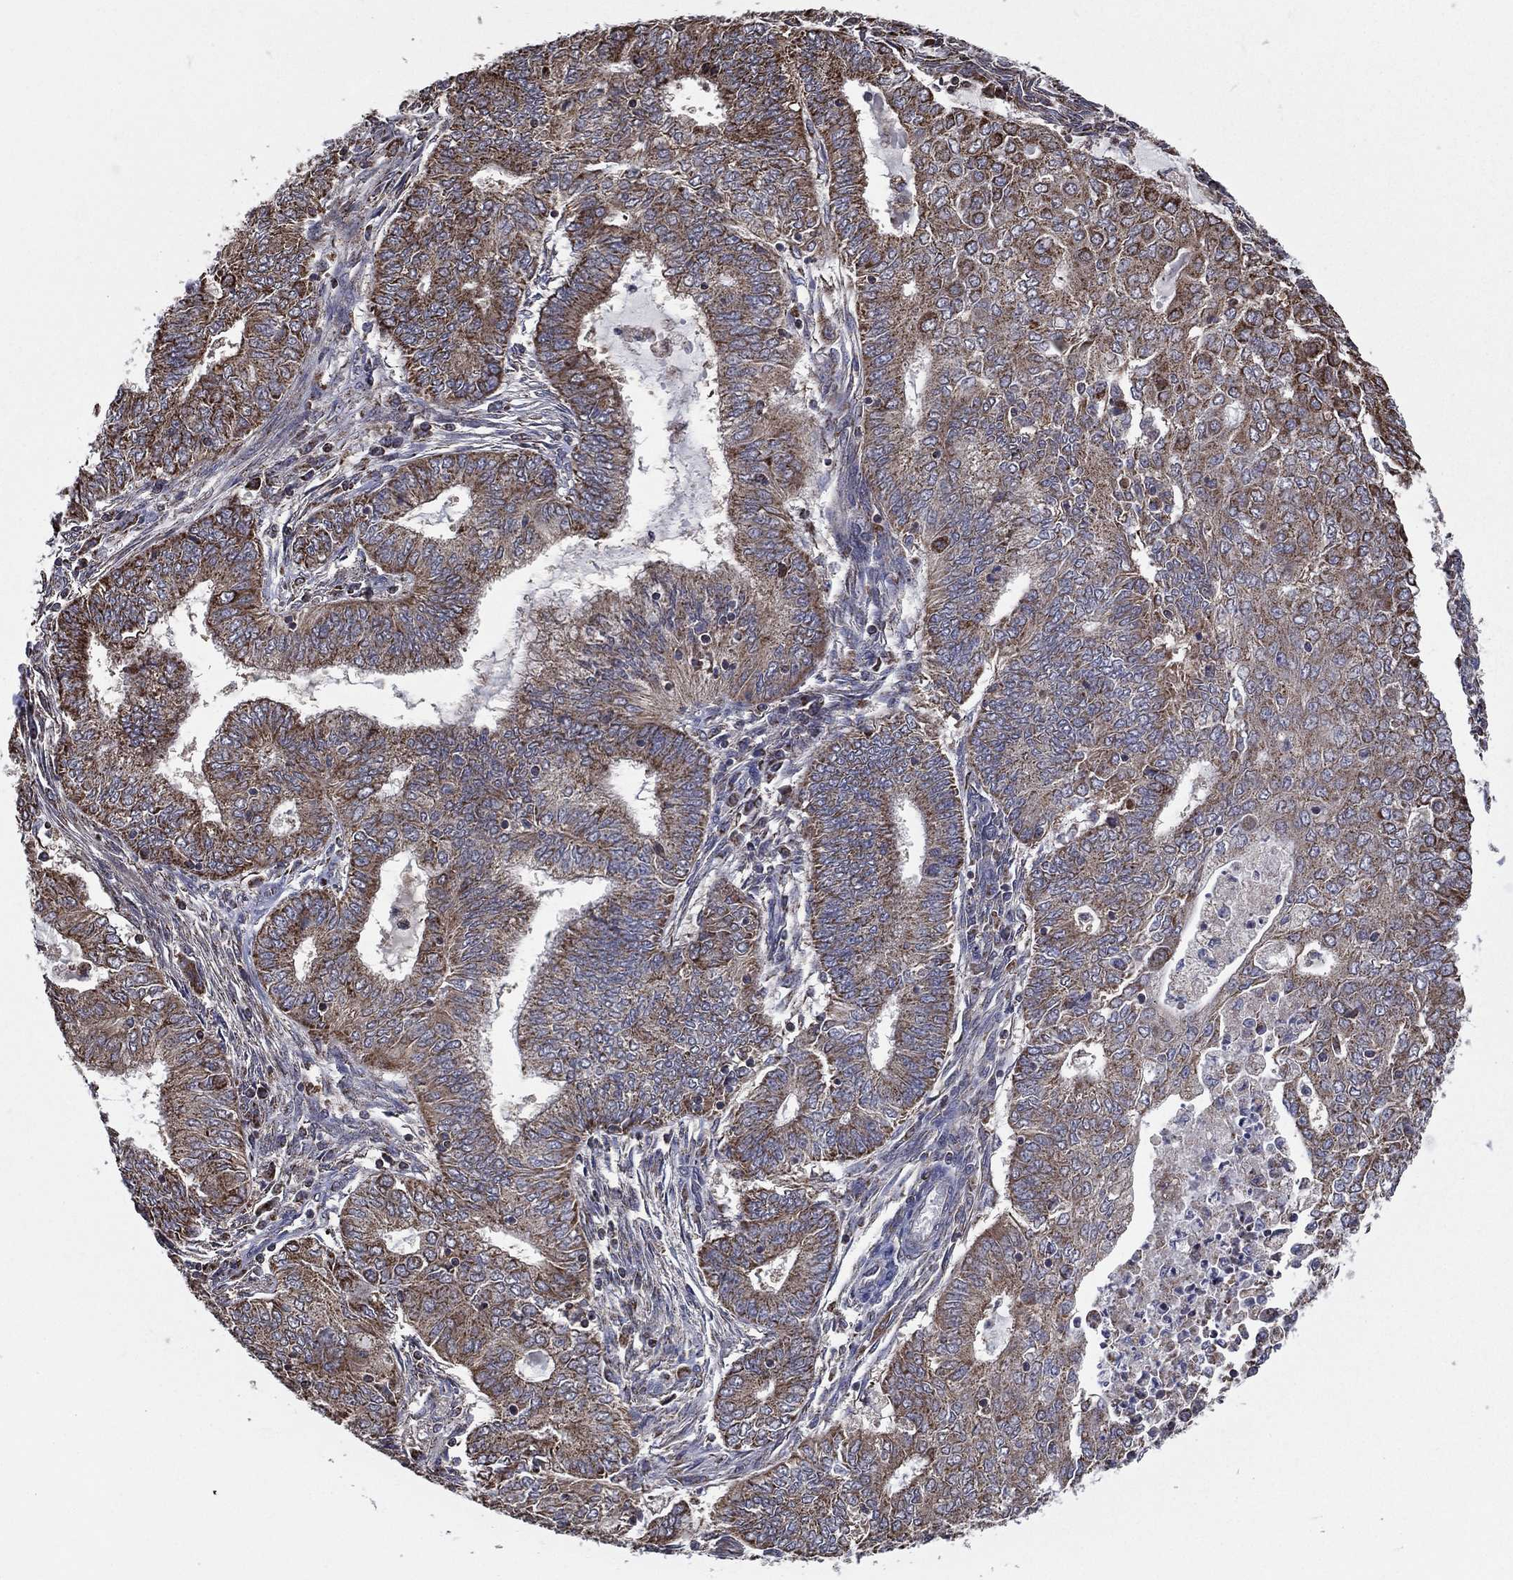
{"staining": {"intensity": "moderate", "quantity": ">75%", "location": "cytoplasmic/membranous"}, "tissue": "endometrial cancer", "cell_type": "Tumor cells", "image_type": "cancer", "snomed": [{"axis": "morphology", "description": "Adenocarcinoma, NOS"}, {"axis": "topography", "description": "Endometrium"}], "caption": "IHC photomicrograph of neoplastic tissue: adenocarcinoma (endometrial) stained using immunohistochemistry reveals medium levels of moderate protein expression localized specifically in the cytoplasmic/membranous of tumor cells, appearing as a cytoplasmic/membranous brown color.", "gene": "RIGI", "patient": {"sex": "female", "age": 62}}